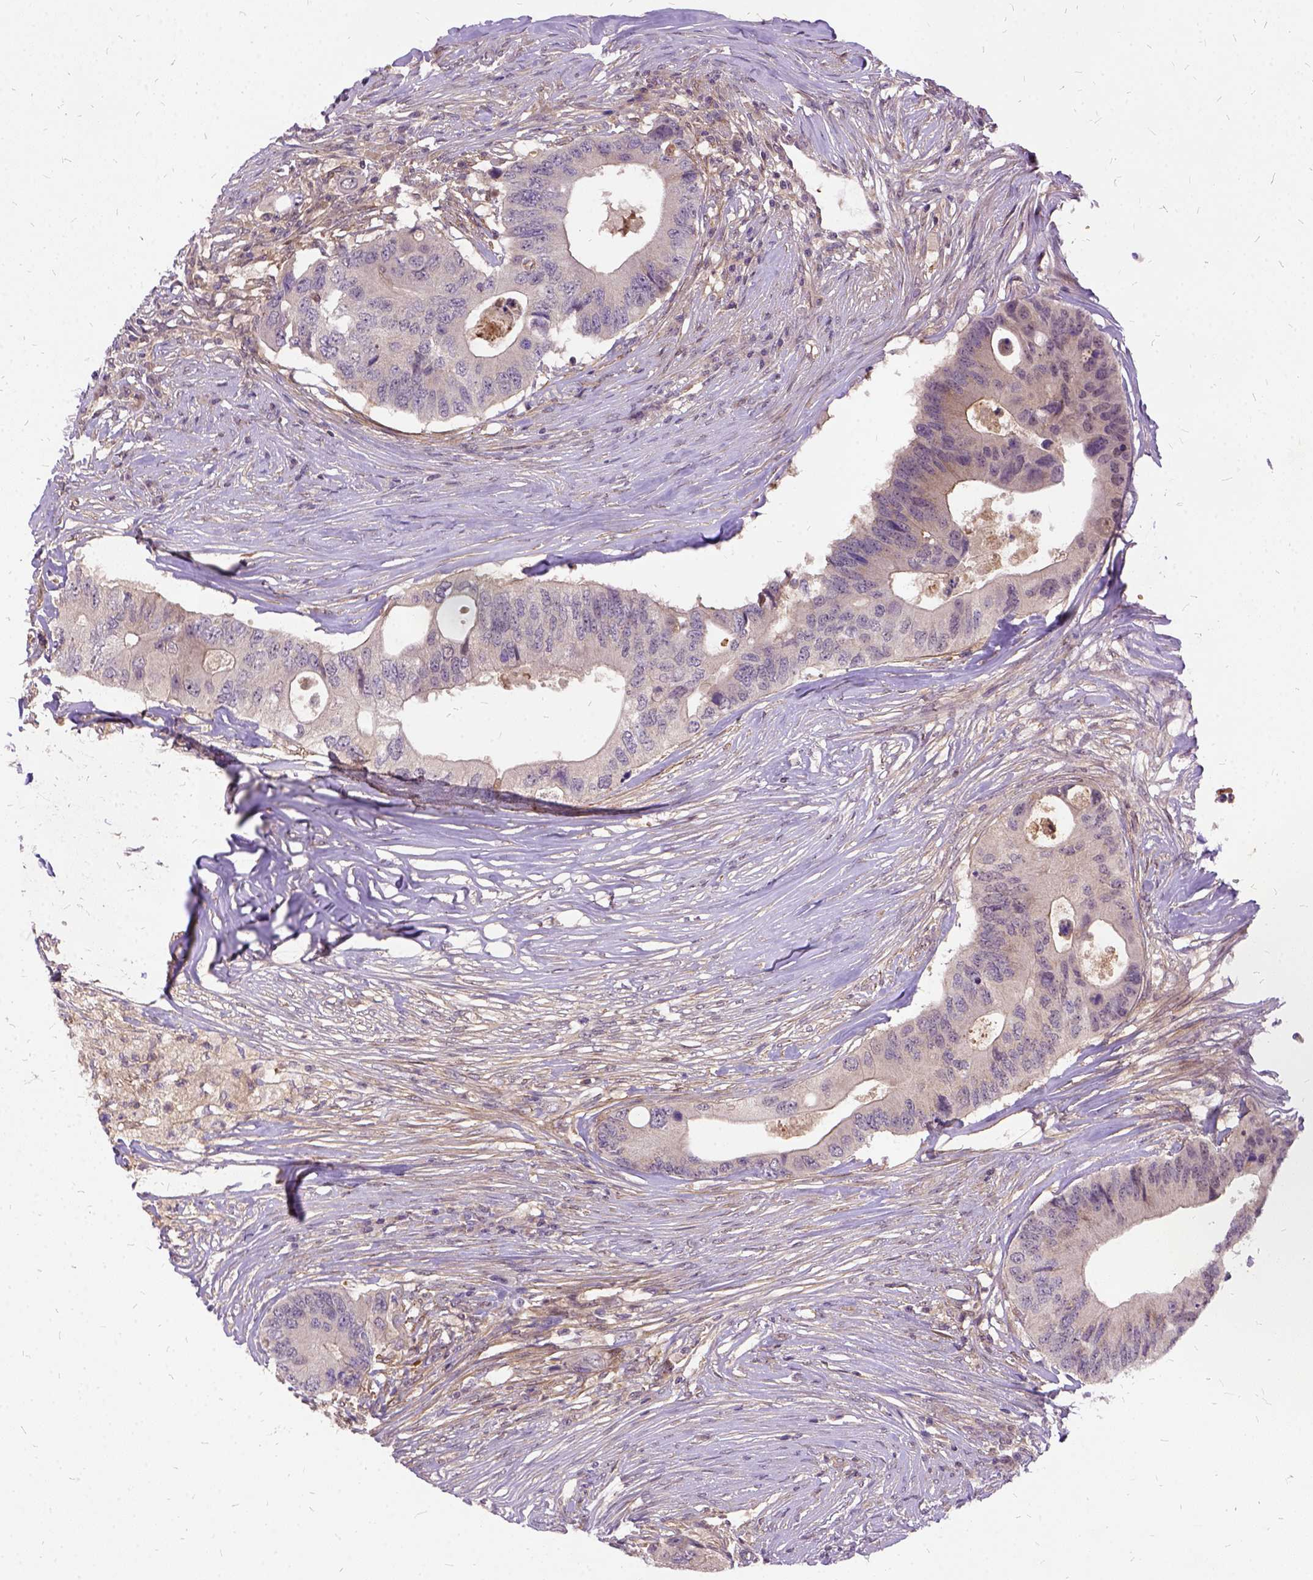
{"staining": {"intensity": "negative", "quantity": "none", "location": "none"}, "tissue": "colorectal cancer", "cell_type": "Tumor cells", "image_type": "cancer", "snomed": [{"axis": "morphology", "description": "Adenocarcinoma, NOS"}, {"axis": "topography", "description": "Colon"}], "caption": "Adenocarcinoma (colorectal) stained for a protein using immunohistochemistry shows no staining tumor cells.", "gene": "ILRUN", "patient": {"sex": "male", "age": 71}}